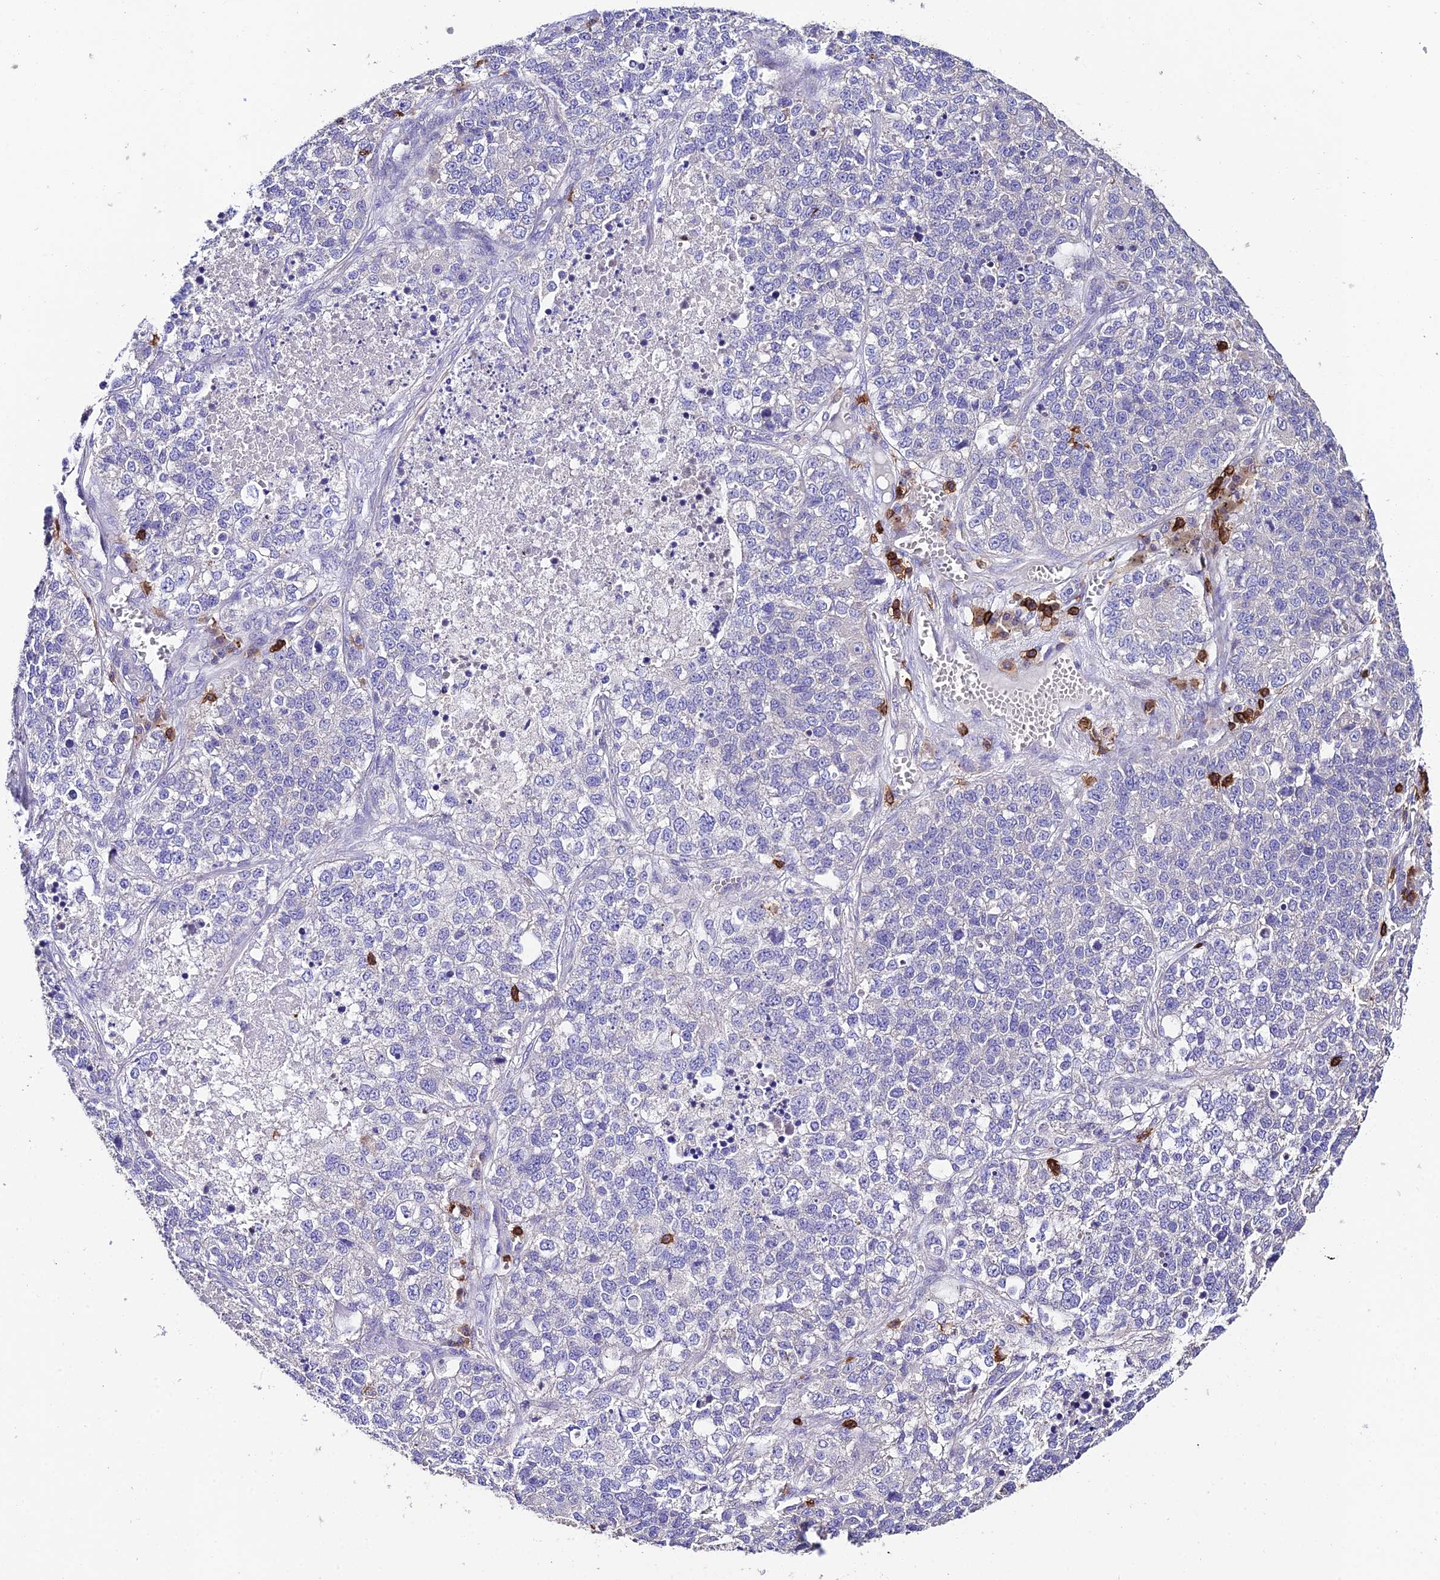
{"staining": {"intensity": "negative", "quantity": "none", "location": "none"}, "tissue": "lung cancer", "cell_type": "Tumor cells", "image_type": "cancer", "snomed": [{"axis": "morphology", "description": "Adenocarcinoma, NOS"}, {"axis": "topography", "description": "Lung"}], "caption": "This is an IHC image of lung cancer. There is no expression in tumor cells.", "gene": "PTPRCAP", "patient": {"sex": "male", "age": 49}}